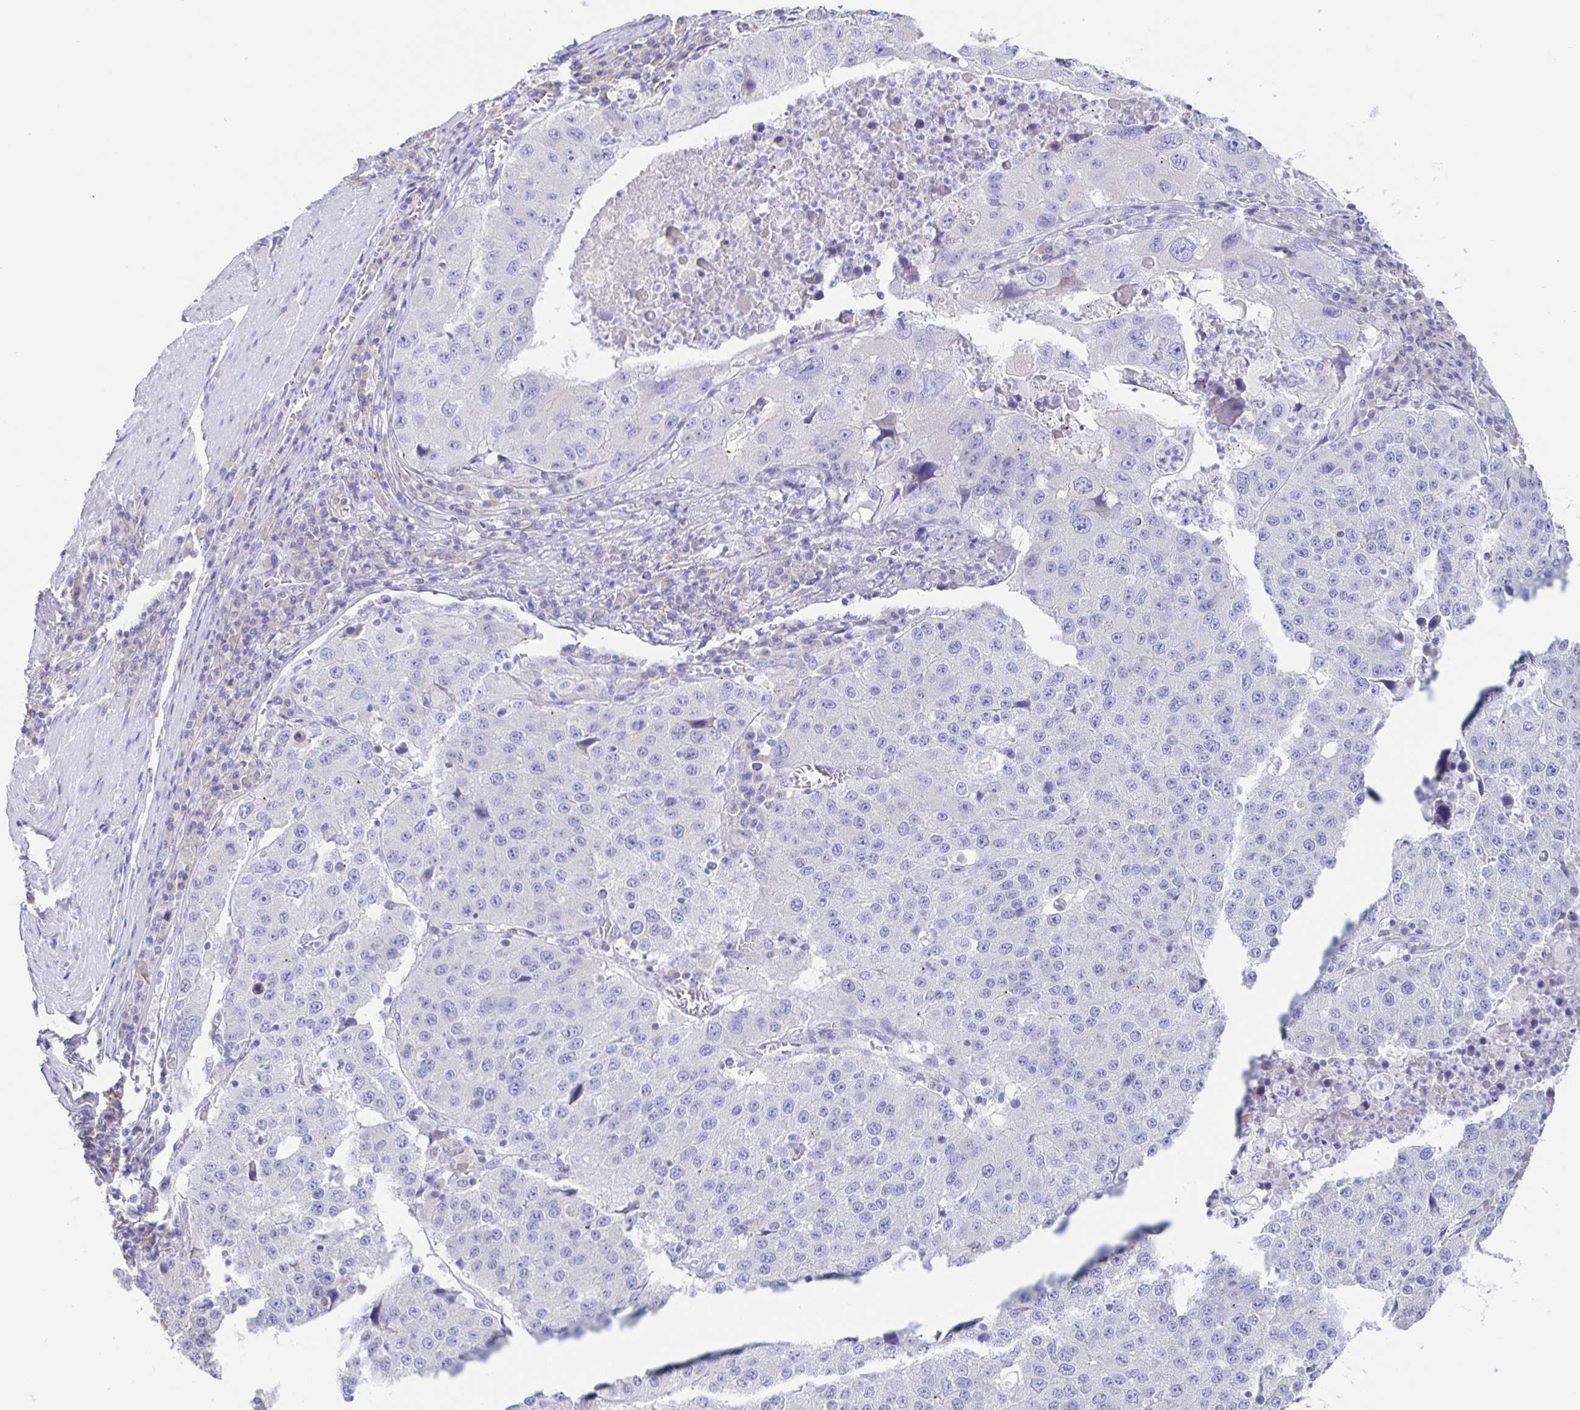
{"staining": {"intensity": "negative", "quantity": "none", "location": "none"}, "tissue": "stomach cancer", "cell_type": "Tumor cells", "image_type": "cancer", "snomed": [{"axis": "morphology", "description": "Adenocarcinoma, NOS"}, {"axis": "topography", "description": "Stomach"}], "caption": "An immunohistochemistry histopathology image of adenocarcinoma (stomach) is shown. There is no staining in tumor cells of adenocarcinoma (stomach).", "gene": "SIAH3", "patient": {"sex": "male", "age": 71}}